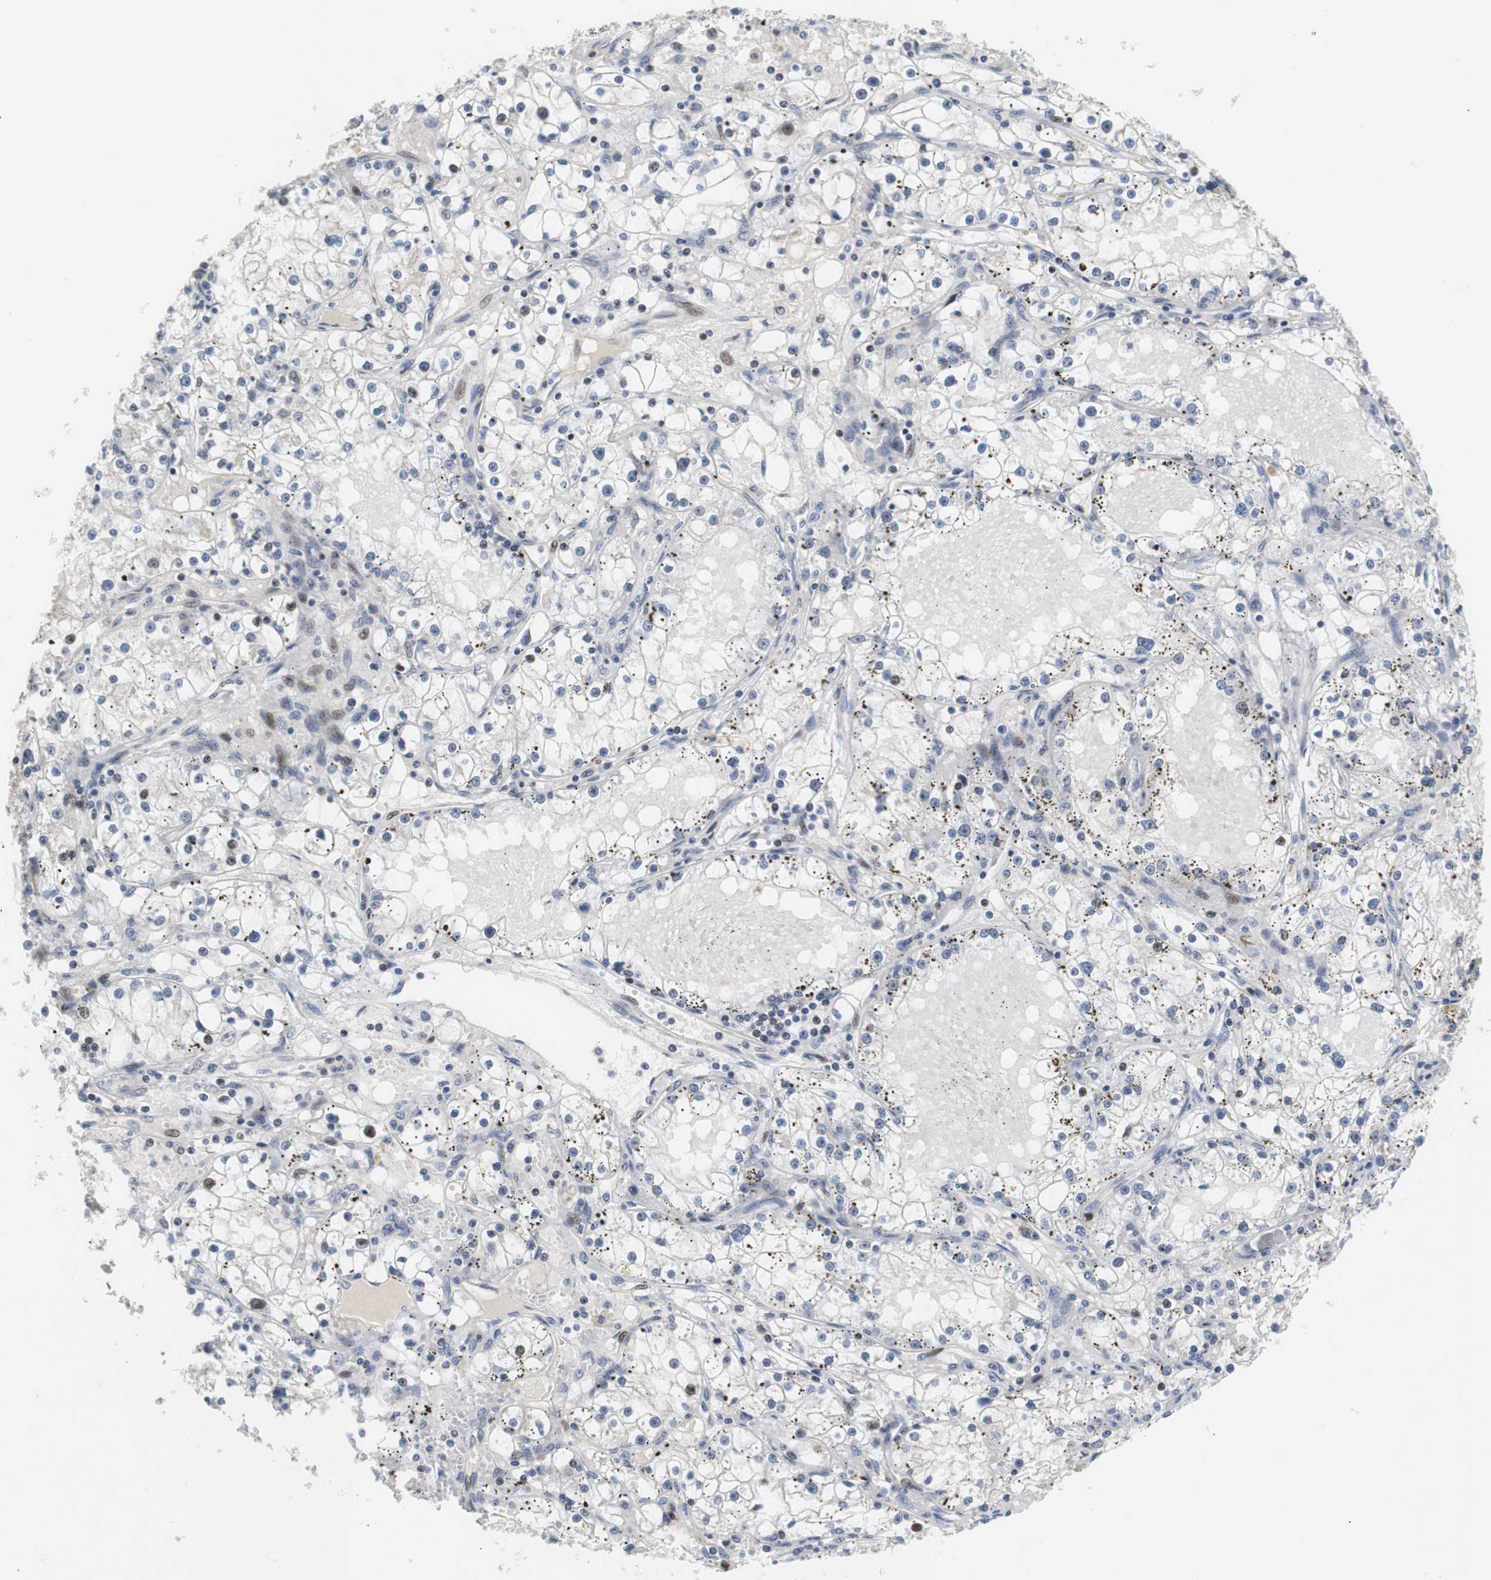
{"staining": {"intensity": "weak", "quantity": "<25%", "location": "nuclear"}, "tissue": "renal cancer", "cell_type": "Tumor cells", "image_type": "cancer", "snomed": [{"axis": "morphology", "description": "Adenocarcinoma, NOS"}, {"axis": "topography", "description": "Kidney"}], "caption": "Immunohistochemistry of human renal adenocarcinoma demonstrates no positivity in tumor cells.", "gene": "MAP2K4", "patient": {"sex": "male", "age": 56}}